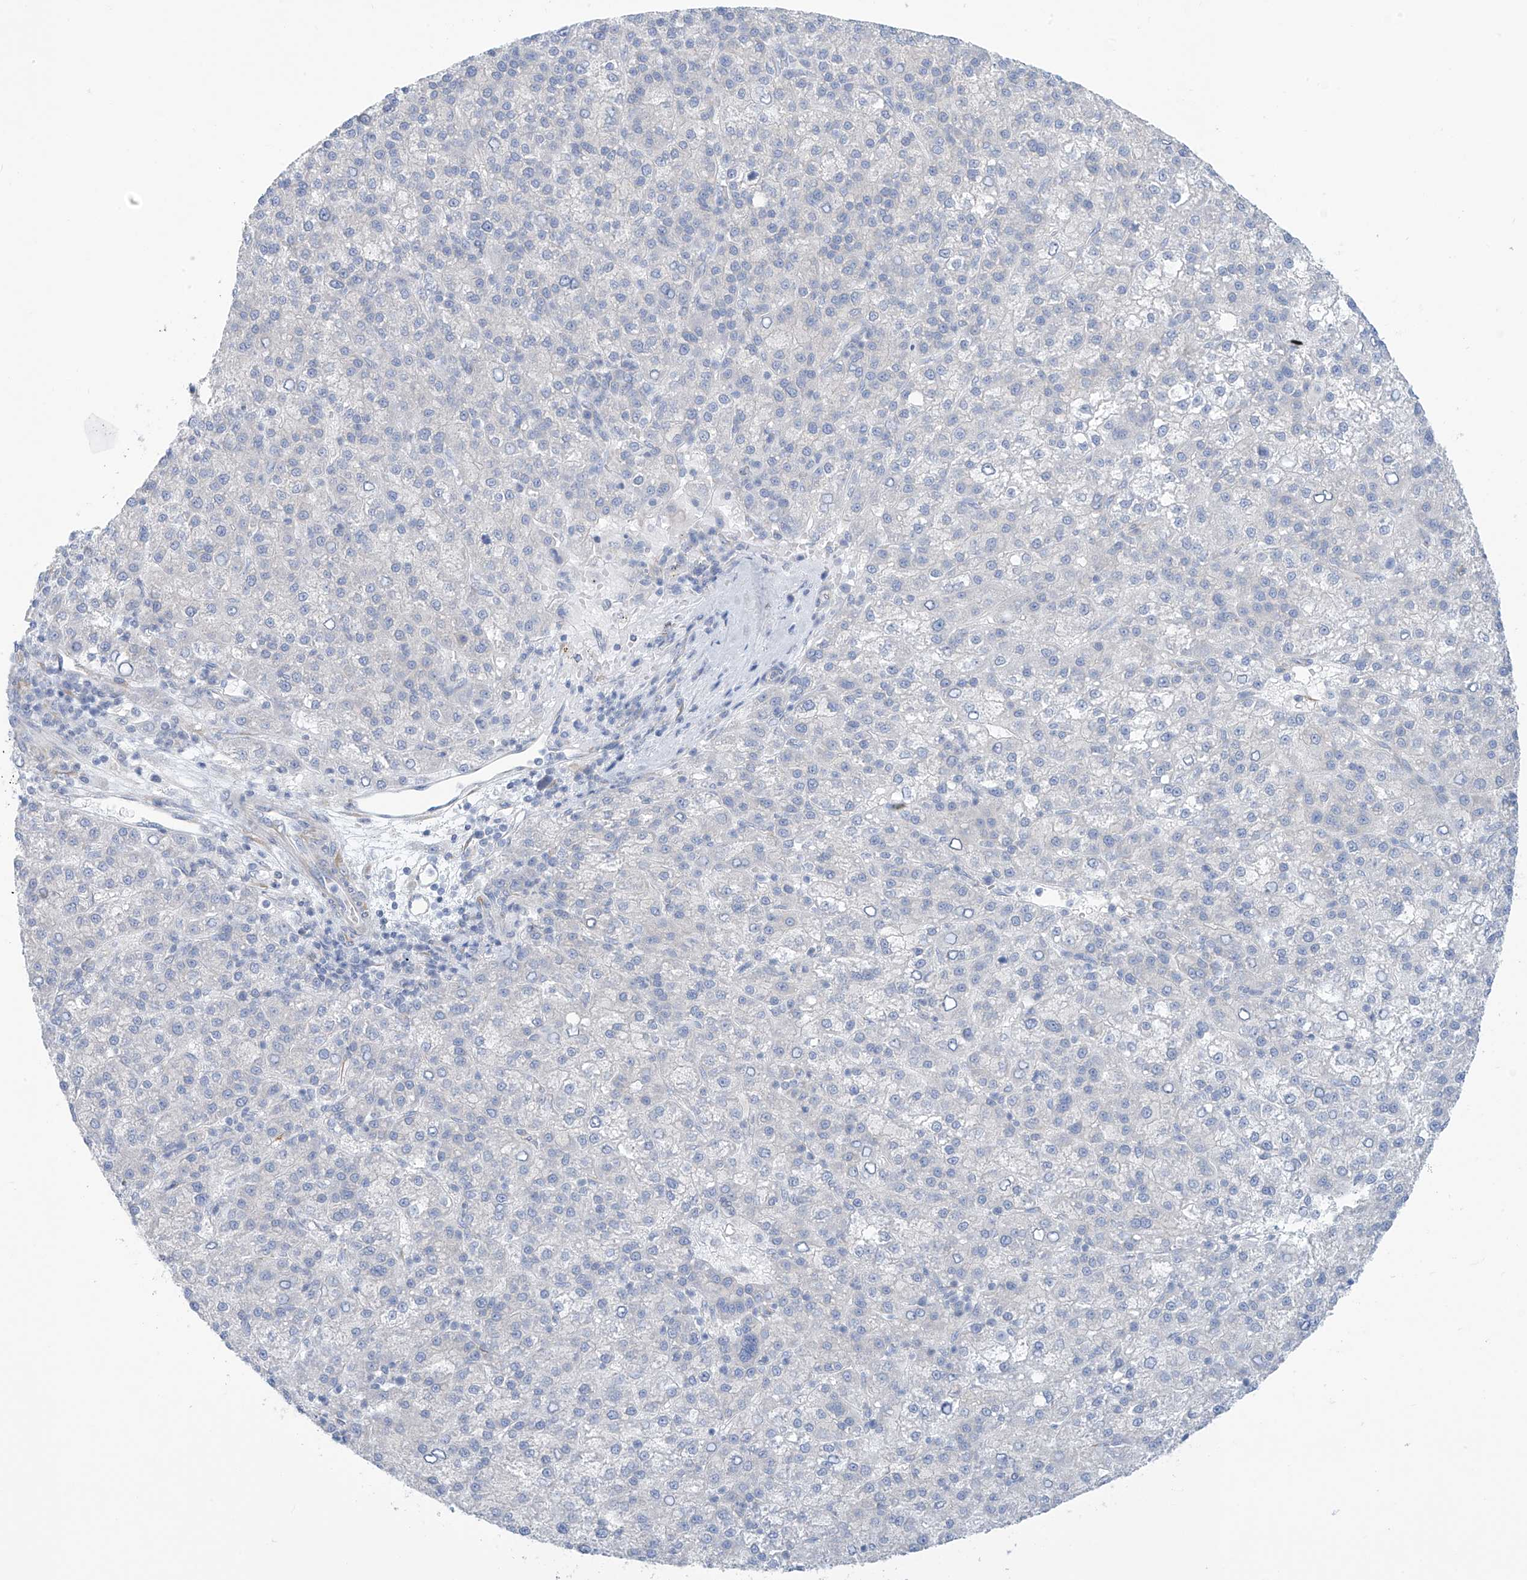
{"staining": {"intensity": "negative", "quantity": "none", "location": "none"}, "tissue": "liver cancer", "cell_type": "Tumor cells", "image_type": "cancer", "snomed": [{"axis": "morphology", "description": "Carcinoma, Hepatocellular, NOS"}, {"axis": "topography", "description": "Liver"}], "caption": "Photomicrograph shows no significant protein expression in tumor cells of liver hepatocellular carcinoma.", "gene": "RCN2", "patient": {"sex": "female", "age": 58}}